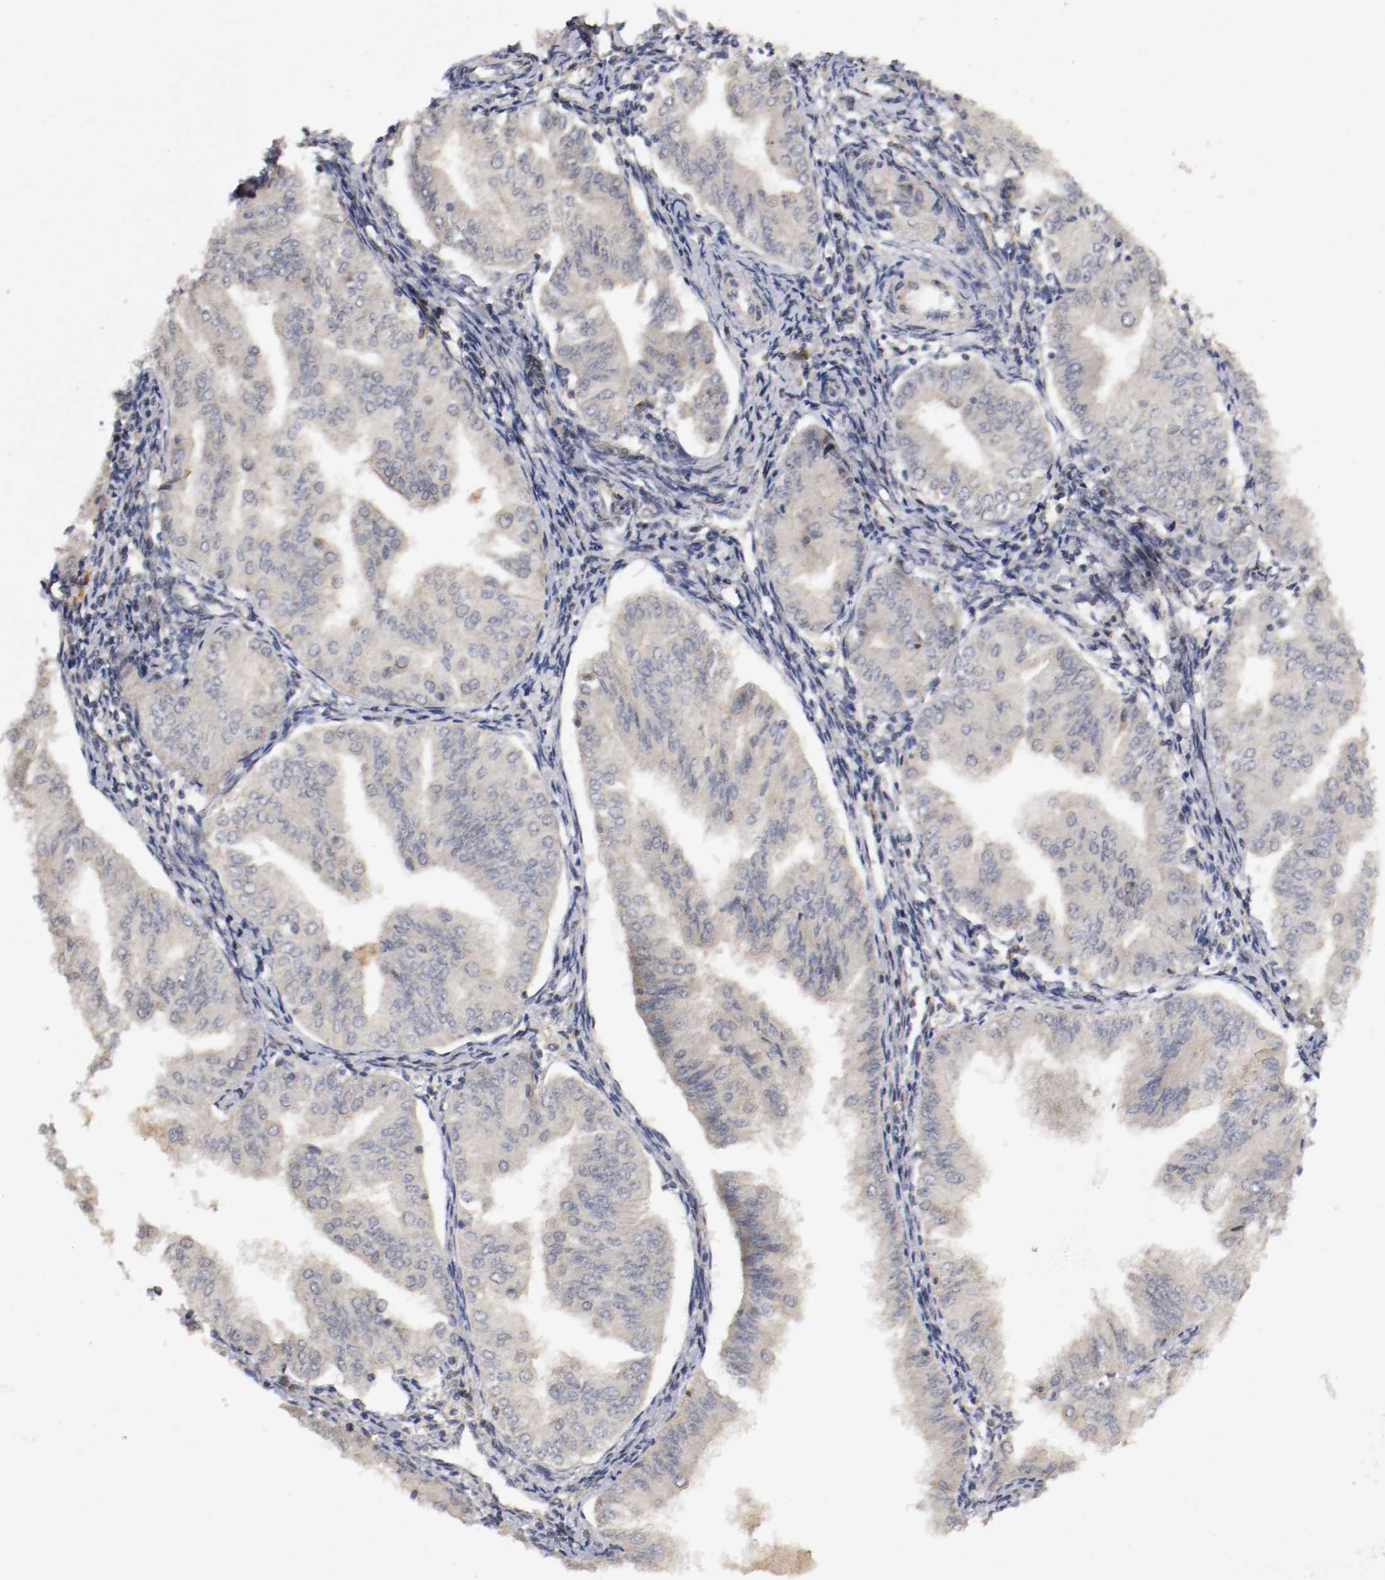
{"staining": {"intensity": "weak", "quantity": "25%-75%", "location": "cytoplasmic/membranous"}, "tissue": "endometrial cancer", "cell_type": "Tumor cells", "image_type": "cancer", "snomed": [{"axis": "morphology", "description": "Adenocarcinoma, NOS"}, {"axis": "topography", "description": "Endometrium"}], "caption": "Immunohistochemical staining of adenocarcinoma (endometrial) exhibits low levels of weak cytoplasmic/membranous expression in about 25%-75% of tumor cells.", "gene": "TNFRSF1B", "patient": {"sex": "female", "age": 53}}